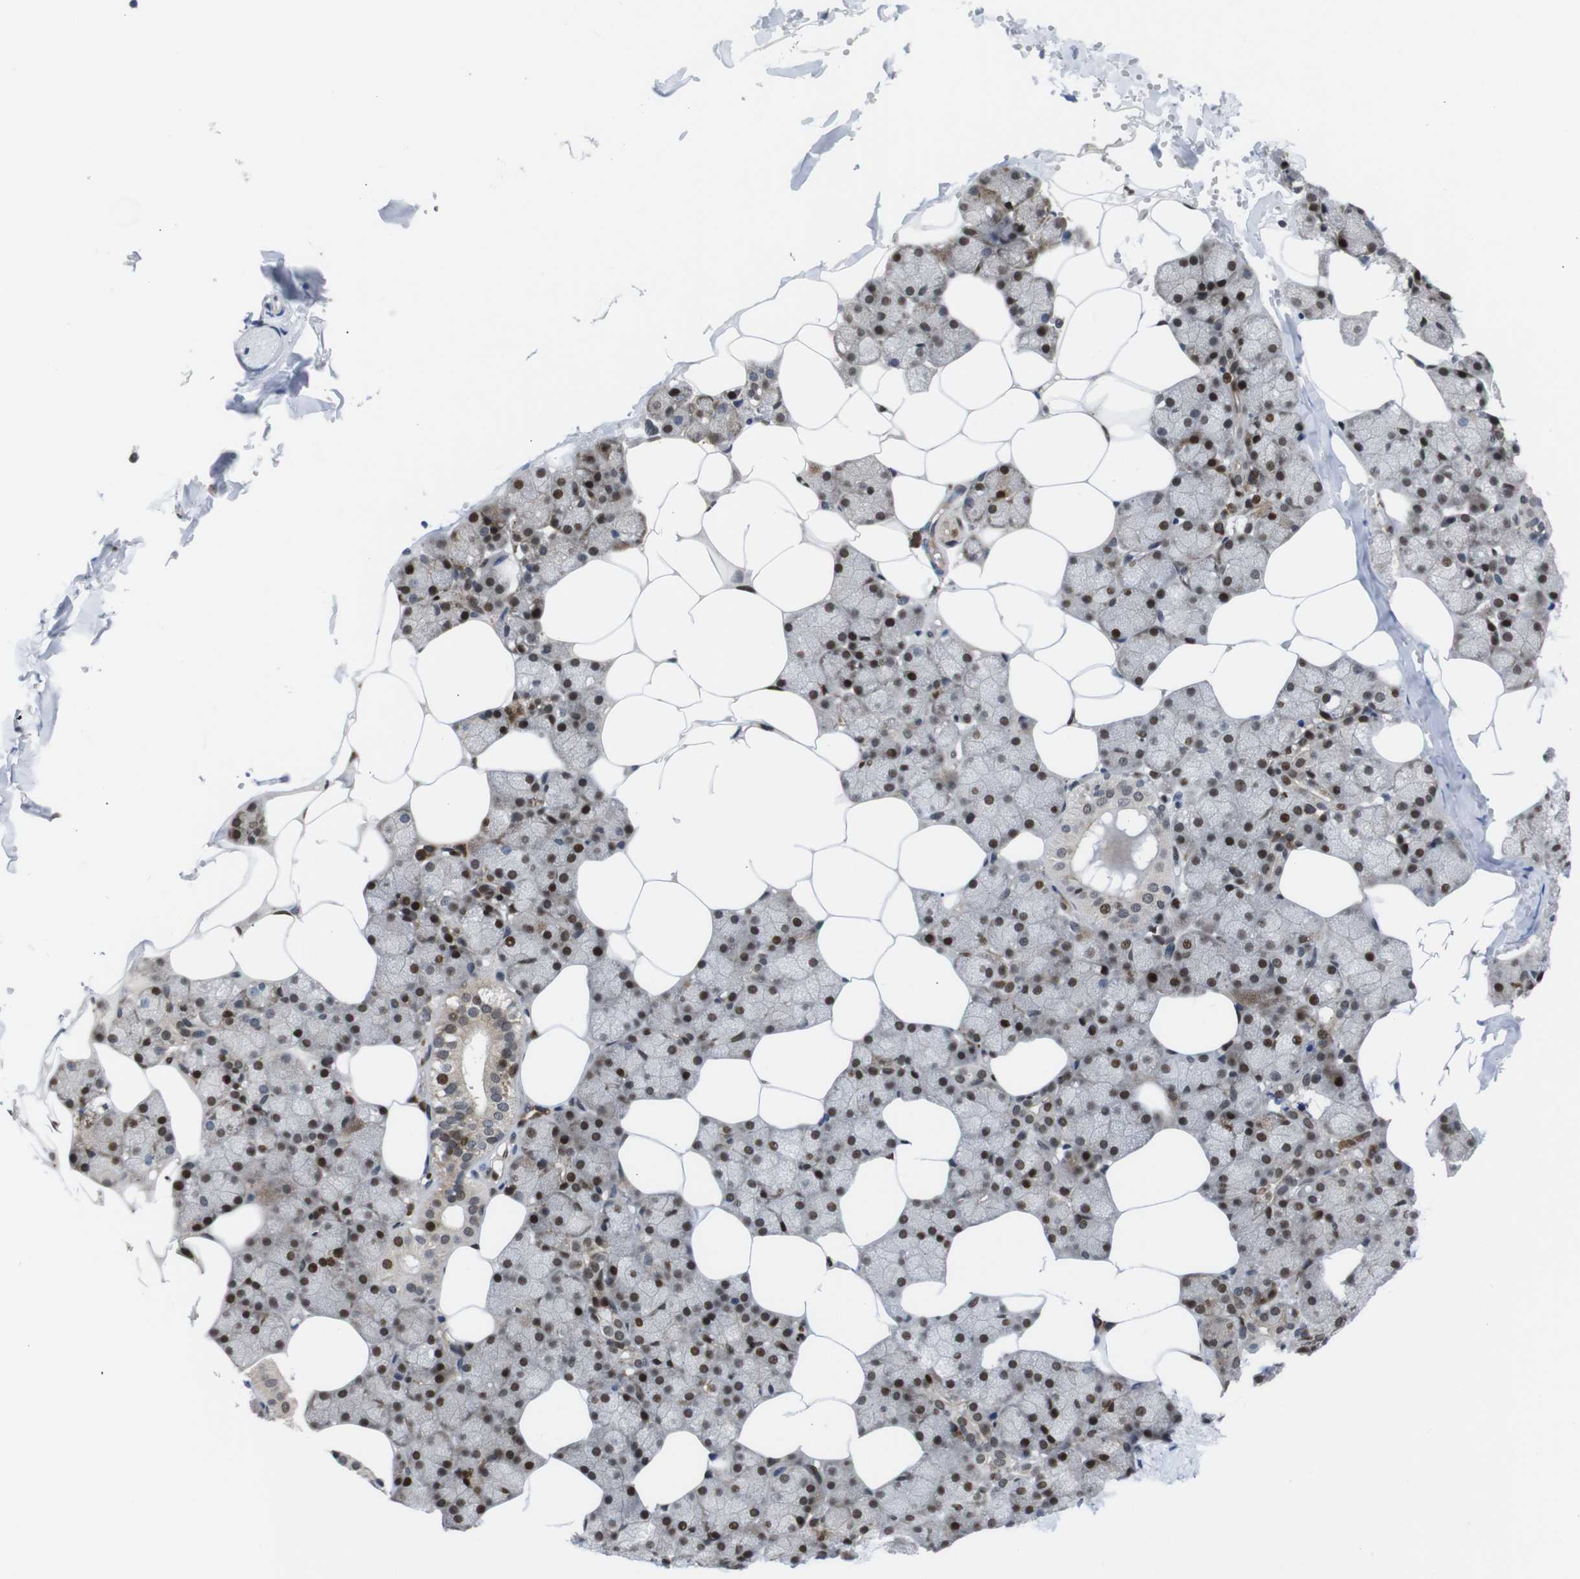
{"staining": {"intensity": "moderate", "quantity": "25%-75%", "location": "cytoplasmic/membranous,nuclear"}, "tissue": "salivary gland", "cell_type": "Glandular cells", "image_type": "normal", "snomed": [{"axis": "morphology", "description": "Normal tissue, NOS"}, {"axis": "topography", "description": "Salivary gland"}], "caption": "Immunohistochemistry staining of unremarkable salivary gland, which exhibits medium levels of moderate cytoplasmic/membranous,nuclear expression in about 25%-75% of glandular cells indicating moderate cytoplasmic/membranous,nuclear protein expression. The staining was performed using DAB (3,3'-diaminobenzidine) (brown) for protein detection and nuclei were counterstained in hematoxylin (blue).", "gene": "PTPN1", "patient": {"sex": "male", "age": 62}}